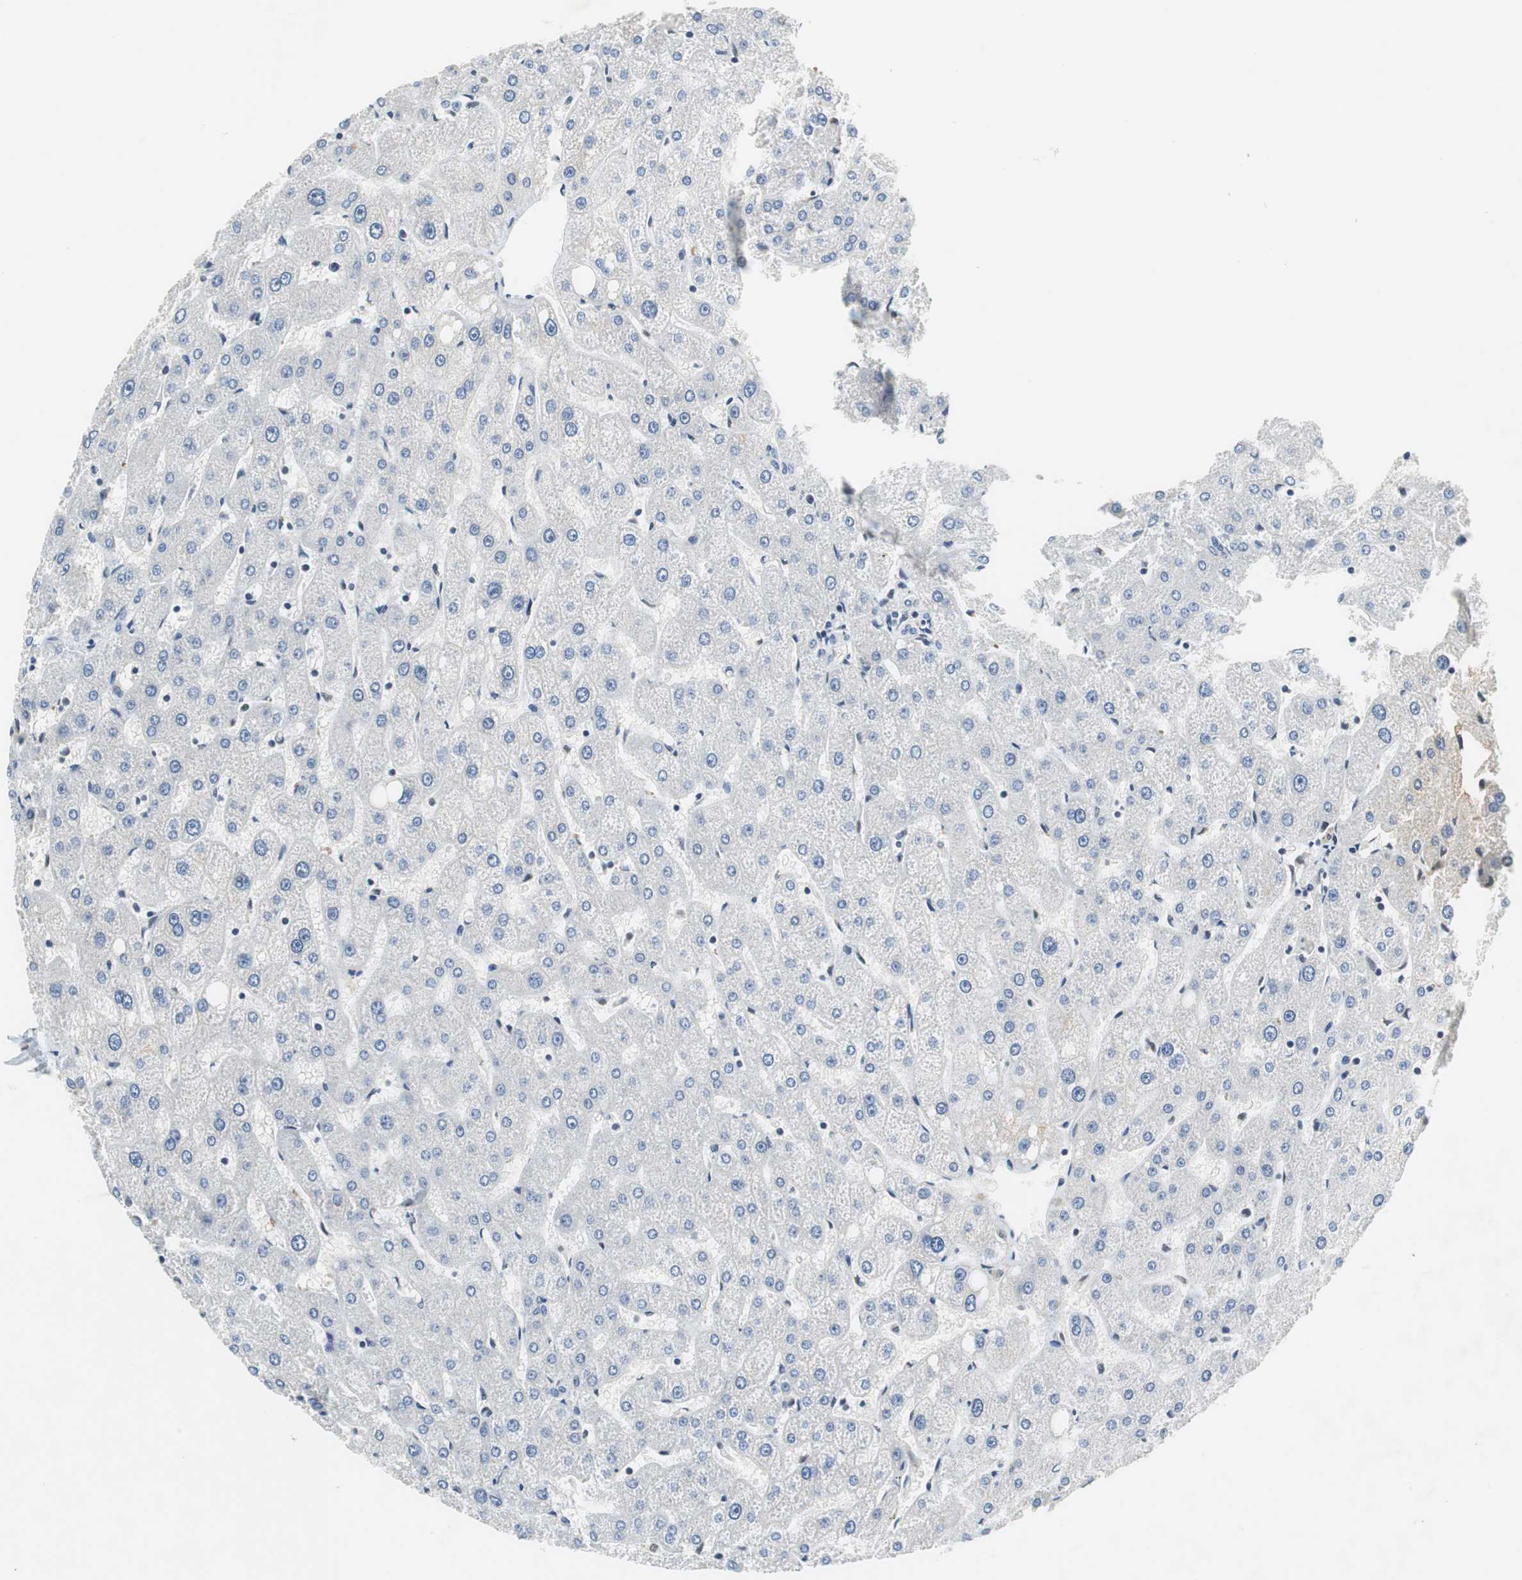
{"staining": {"intensity": "moderate", "quantity": "25%-75%", "location": "nuclear"}, "tissue": "liver", "cell_type": "Cholangiocytes", "image_type": "normal", "snomed": [{"axis": "morphology", "description": "Normal tissue, NOS"}, {"axis": "topography", "description": "Liver"}], "caption": "DAB immunohistochemical staining of normal liver reveals moderate nuclear protein staining in about 25%-75% of cholangiocytes. The protein of interest is shown in brown color, while the nuclei are stained blue.", "gene": "PRKDC", "patient": {"sex": "male", "age": 67}}